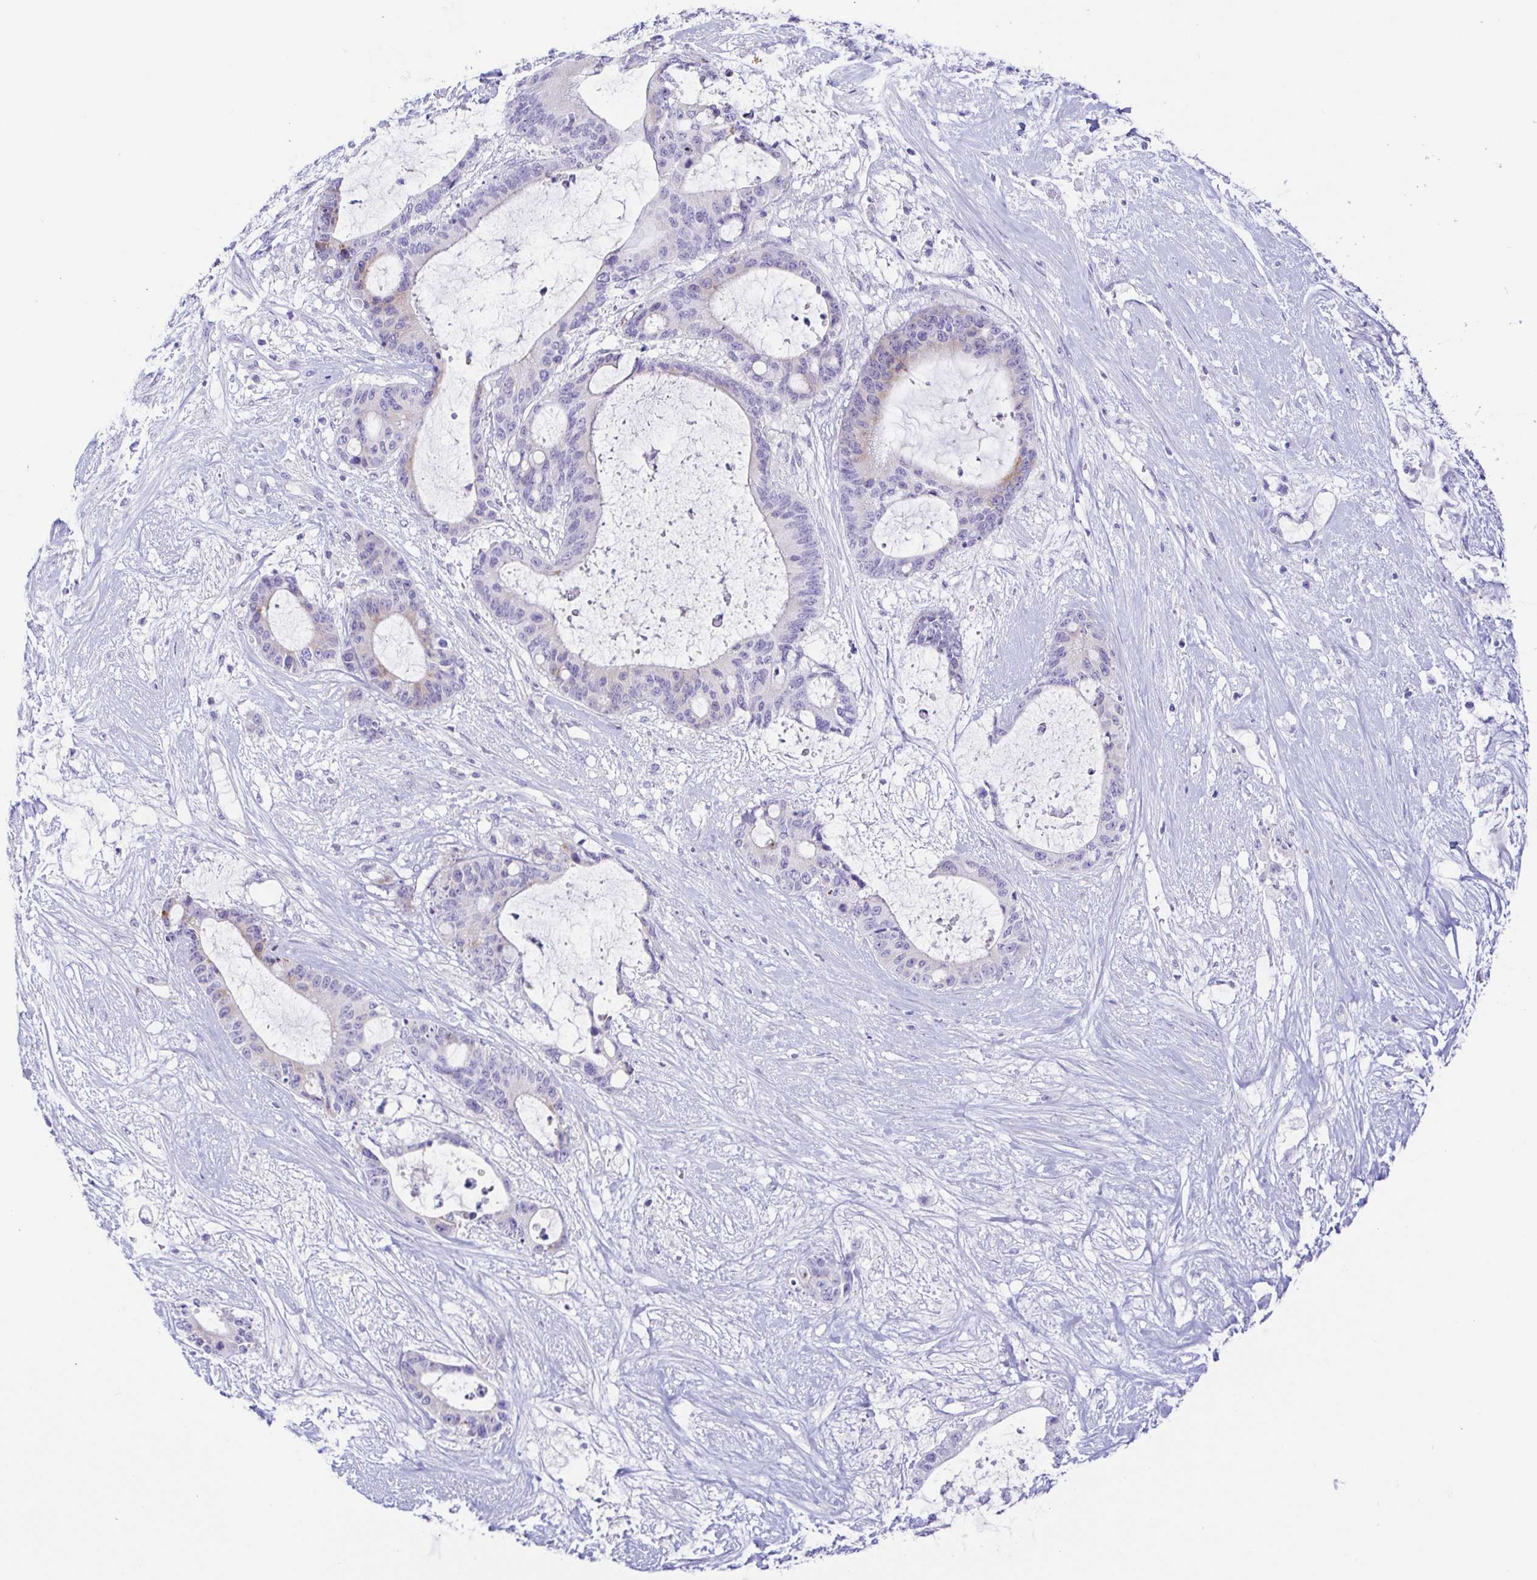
{"staining": {"intensity": "negative", "quantity": "none", "location": "none"}, "tissue": "liver cancer", "cell_type": "Tumor cells", "image_type": "cancer", "snomed": [{"axis": "morphology", "description": "Normal tissue, NOS"}, {"axis": "morphology", "description": "Cholangiocarcinoma"}, {"axis": "topography", "description": "Liver"}, {"axis": "topography", "description": "Peripheral nerve tissue"}], "caption": "Immunohistochemical staining of liver cancer (cholangiocarcinoma) shows no significant expression in tumor cells.", "gene": "PINLYP", "patient": {"sex": "female", "age": 73}}